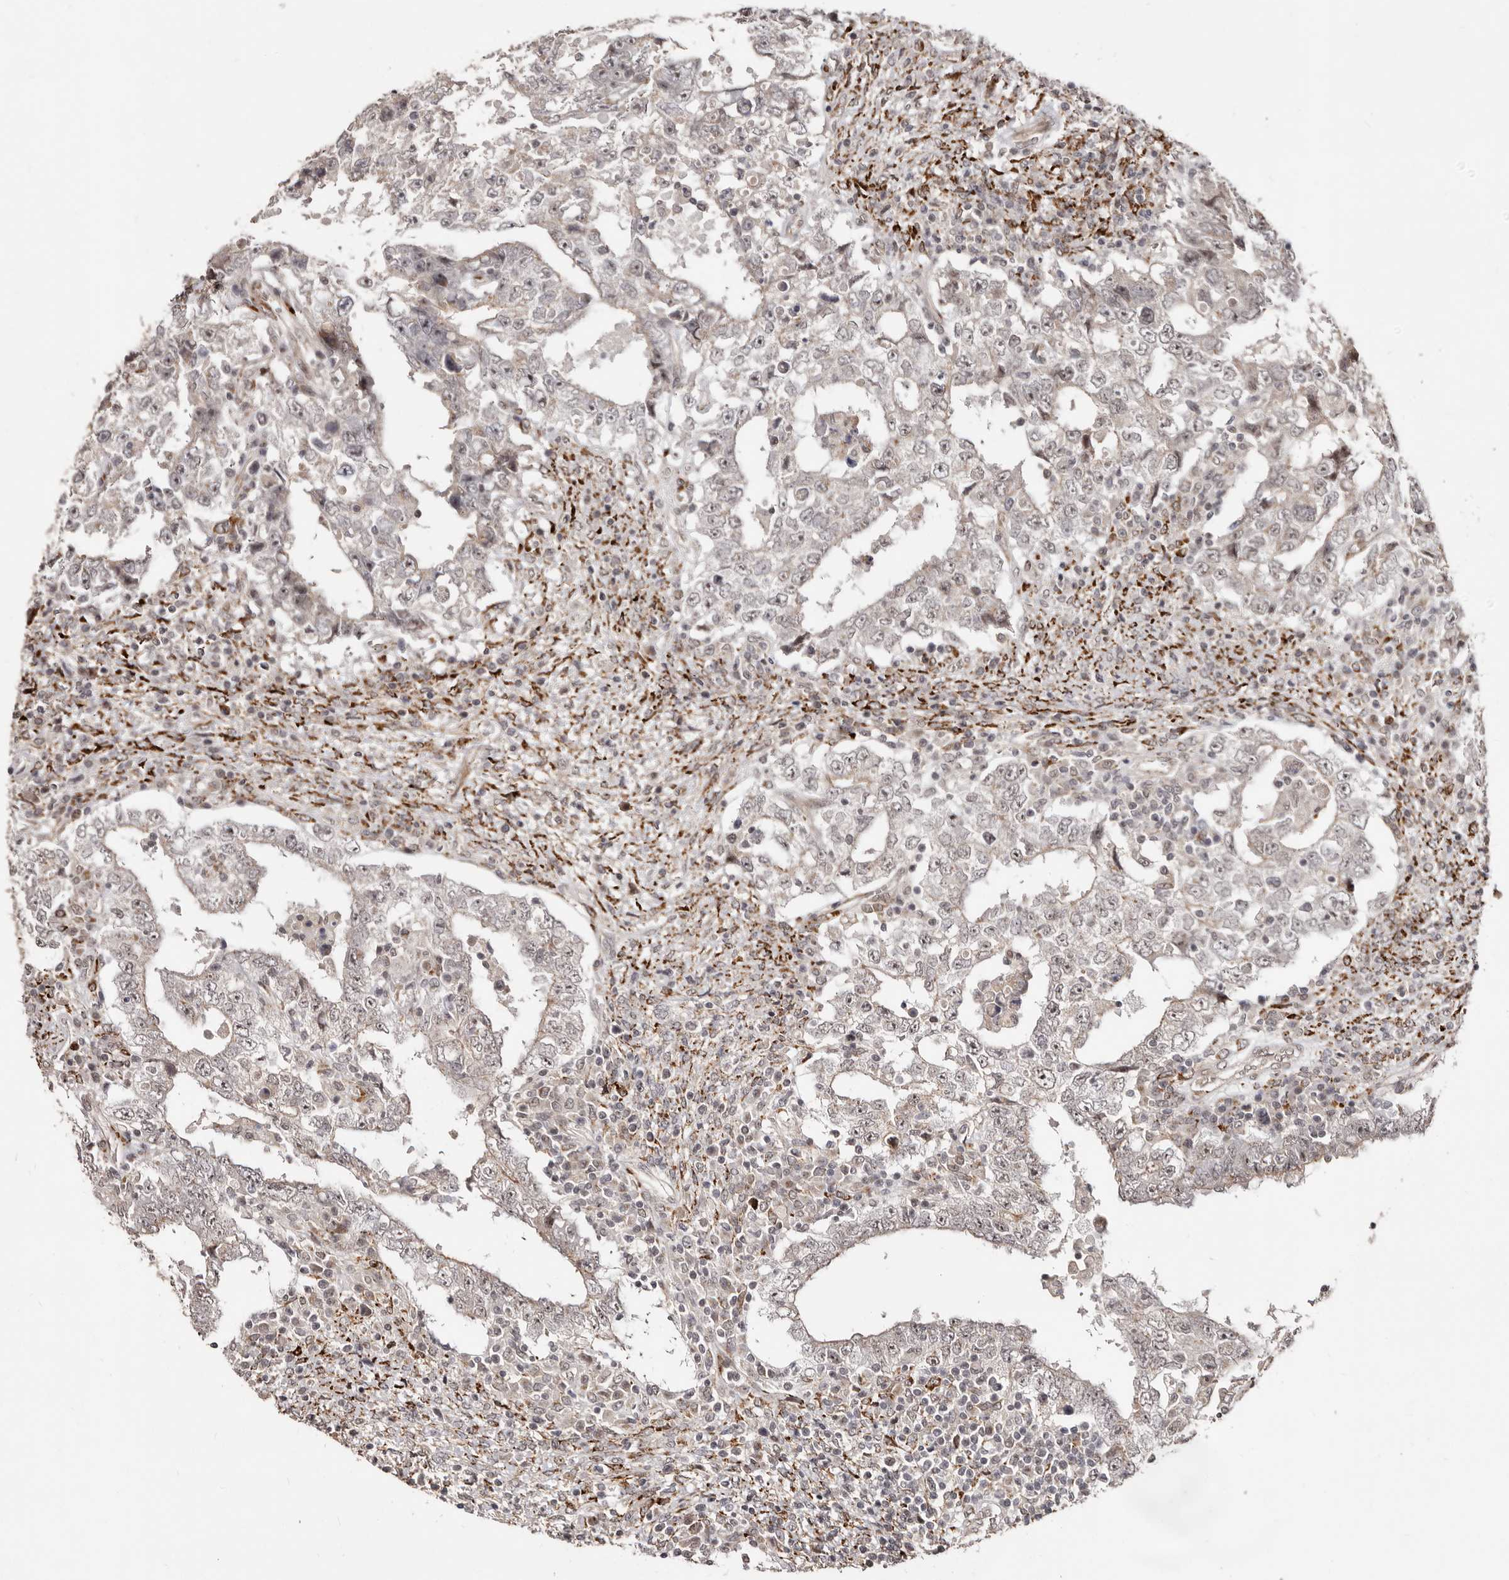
{"staining": {"intensity": "negative", "quantity": "none", "location": "none"}, "tissue": "testis cancer", "cell_type": "Tumor cells", "image_type": "cancer", "snomed": [{"axis": "morphology", "description": "Carcinoma, Embryonal, NOS"}, {"axis": "topography", "description": "Testis"}], "caption": "A micrograph of testis embryonal carcinoma stained for a protein reveals no brown staining in tumor cells.", "gene": "SRCAP", "patient": {"sex": "male", "age": 26}}